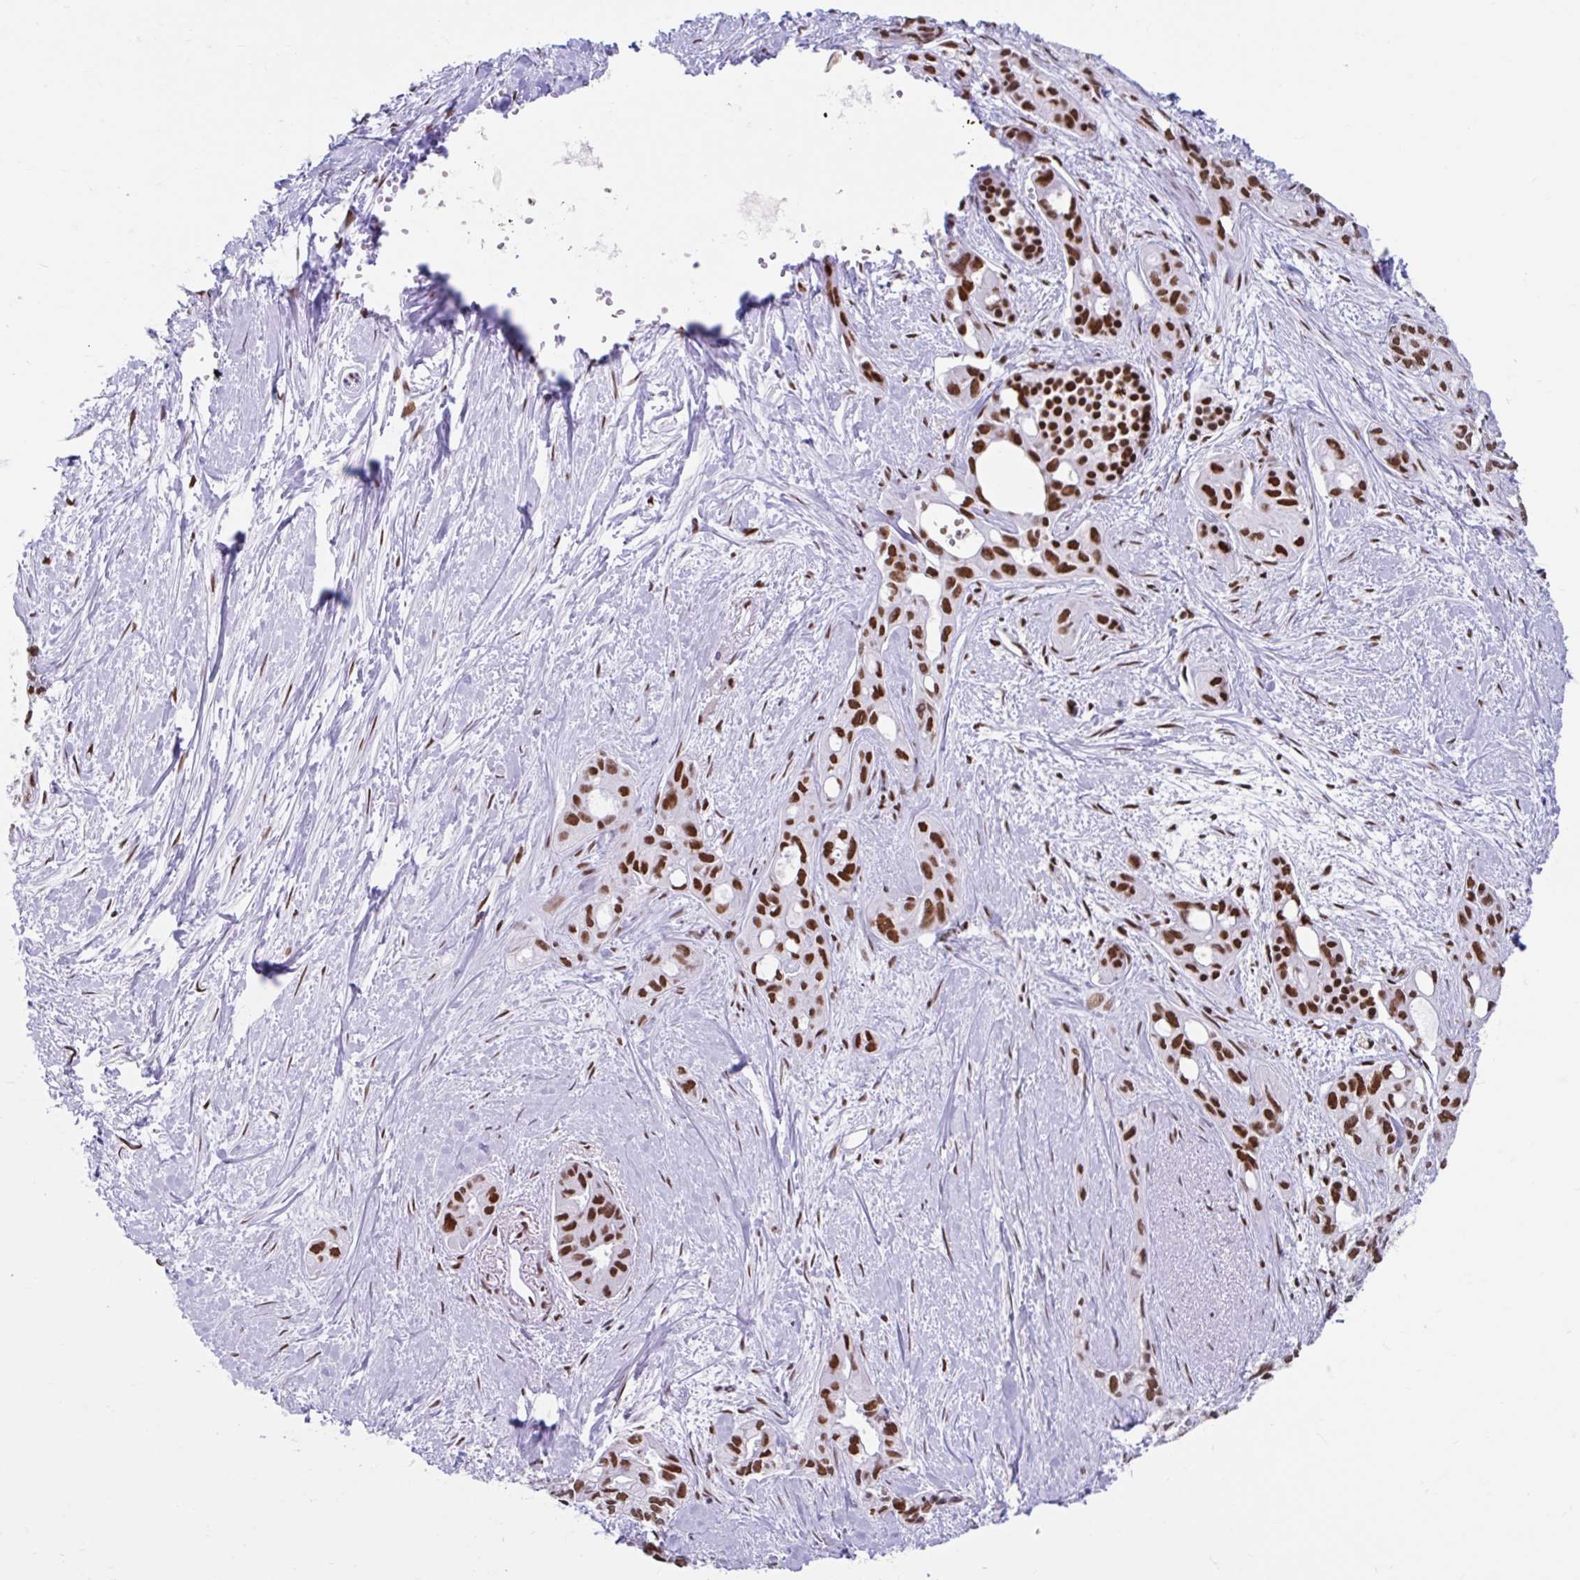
{"staining": {"intensity": "strong", "quantity": ">75%", "location": "nuclear"}, "tissue": "pancreatic cancer", "cell_type": "Tumor cells", "image_type": "cancer", "snomed": [{"axis": "morphology", "description": "Adenocarcinoma, NOS"}, {"axis": "topography", "description": "Pancreas"}], "caption": "The immunohistochemical stain highlights strong nuclear expression in tumor cells of adenocarcinoma (pancreatic) tissue. Using DAB (brown) and hematoxylin (blue) stains, captured at high magnification using brightfield microscopy.", "gene": "KHDRBS1", "patient": {"sex": "female", "age": 50}}